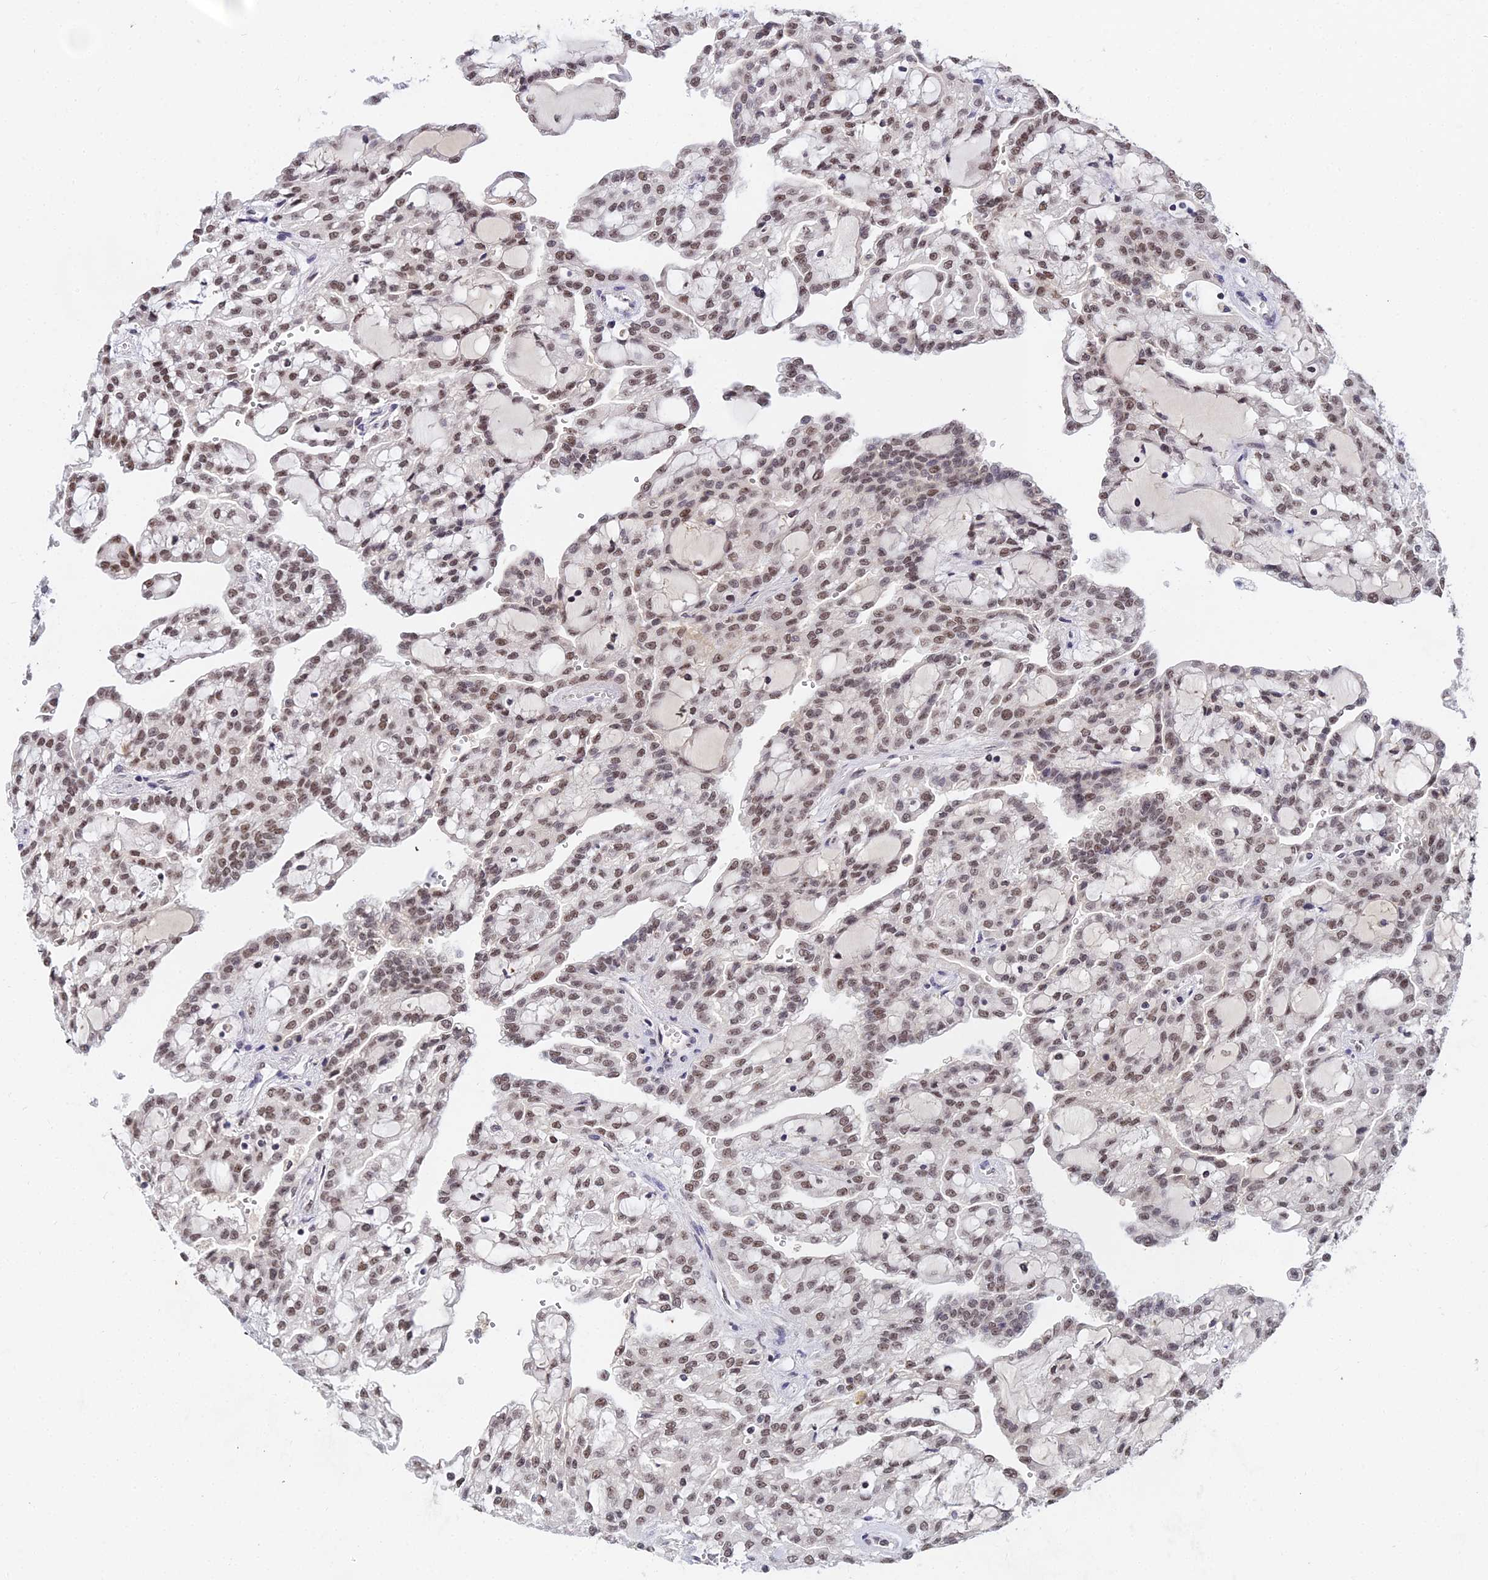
{"staining": {"intensity": "moderate", "quantity": ">75%", "location": "nuclear"}, "tissue": "renal cancer", "cell_type": "Tumor cells", "image_type": "cancer", "snomed": [{"axis": "morphology", "description": "Adenocarcinoma, NOS"}, {"axis": "topography", "description": "Kidney"}], "caption": "An immunohistochemistry image of tumor tissue is shown. Protein staining in brown labels moderate nuclear positivity in adenocarcinoma (renal) within tumor cells.", "gene": "EXOSC3", "patient": {"sex": "male", "age": 63}}